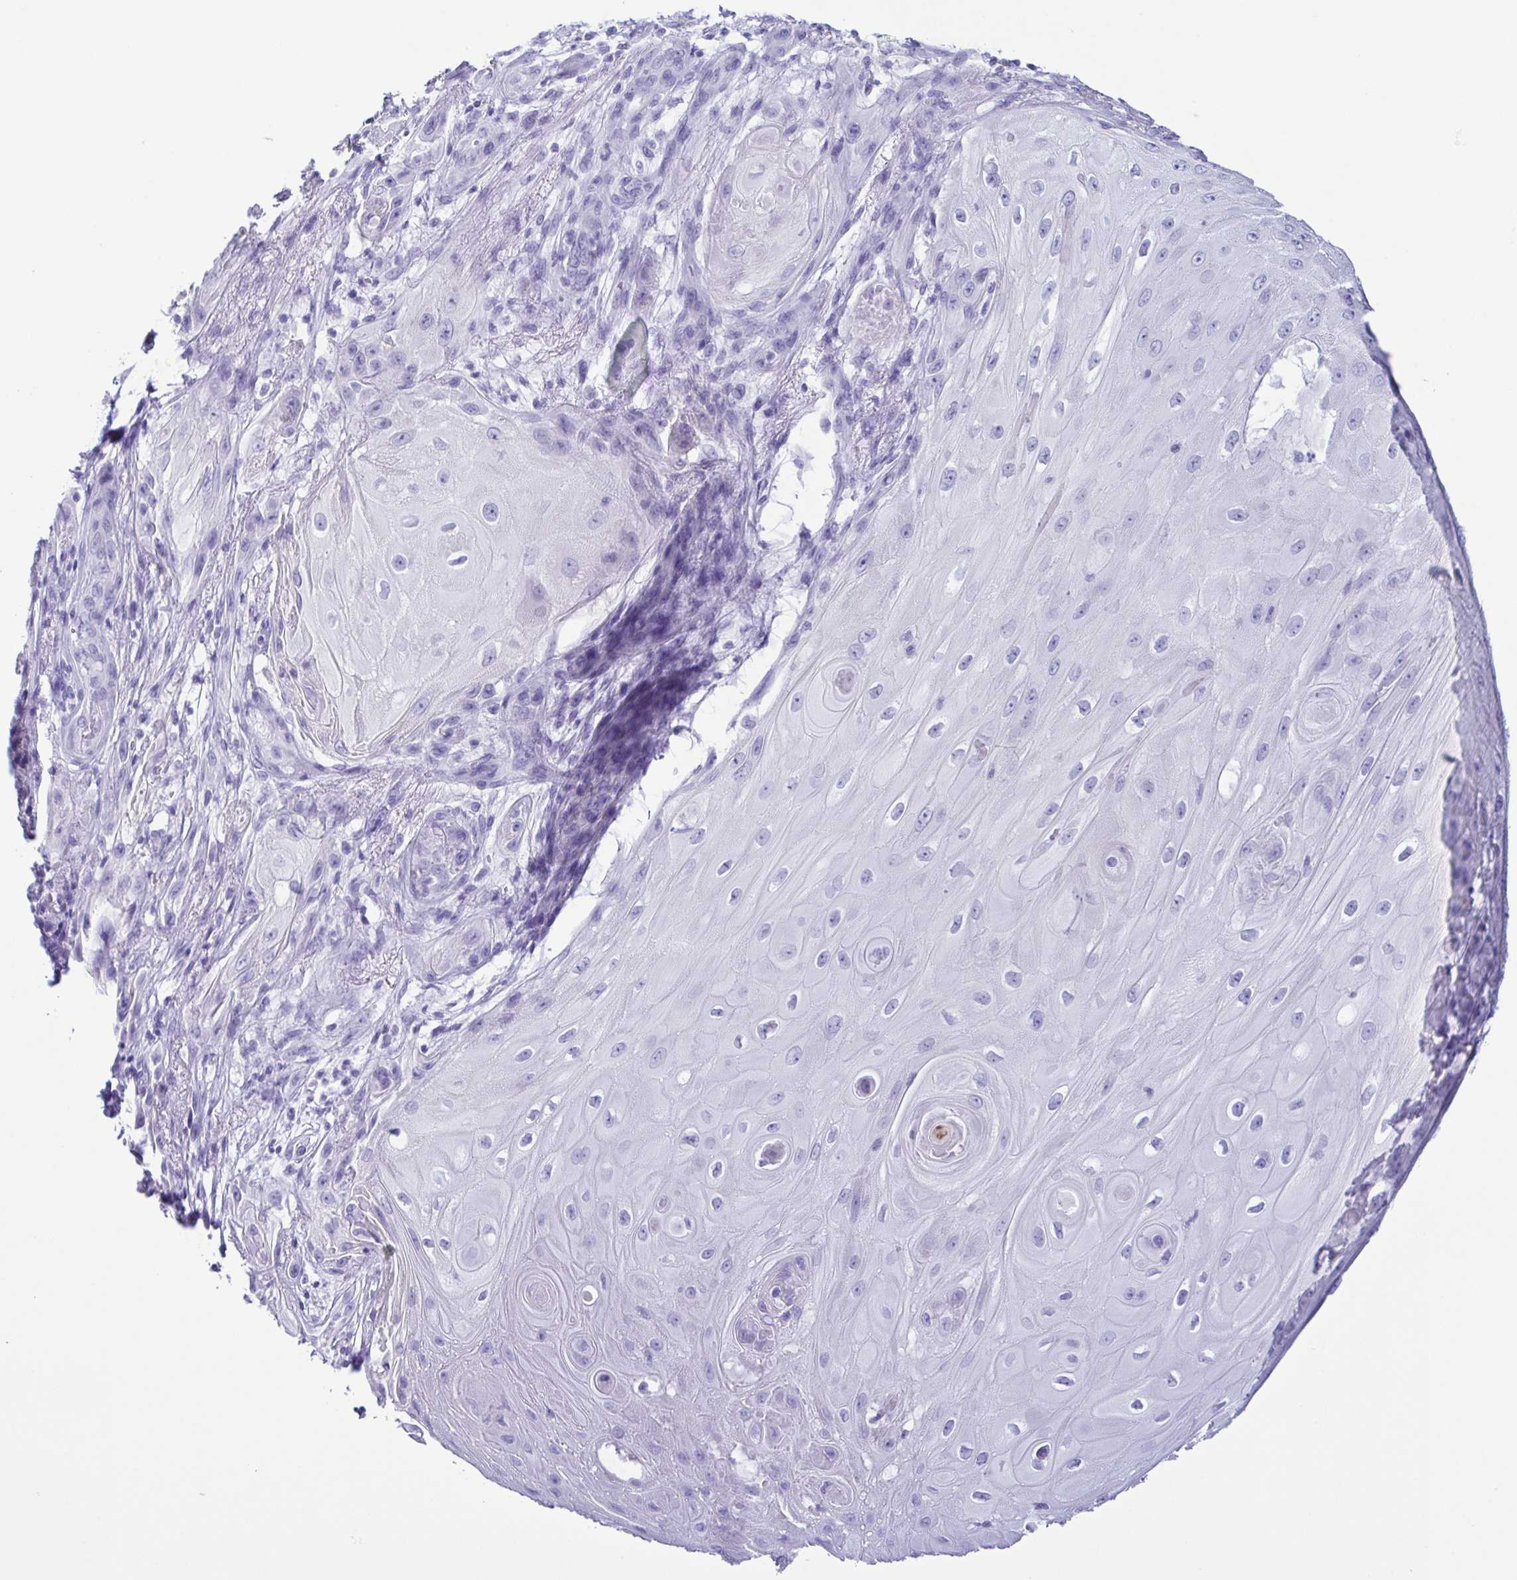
{"staining": {"intensity": "negative", "quantity": "none", "location": "none"}, "tissue": "skin cancer", "cell_type": "Tumor cells", "image_type": "cancer", "snomed": [{"axis": "morphology", "description": "Squamous cell carcinoma, NOS"}, {"axis": "topography", "description": "Skin"}], "caption": "Immunohistochemical staining of human squamous cell carcinoma (skin) demonstrates no significant staining in tumor cells. (DAB (3,3'-diaminobenzidine) immunohistochemistry visualized using brightfield microscopy, high magnification).", "gene": "OVGP1", "patient": {"sex": "male", "age": 62}}